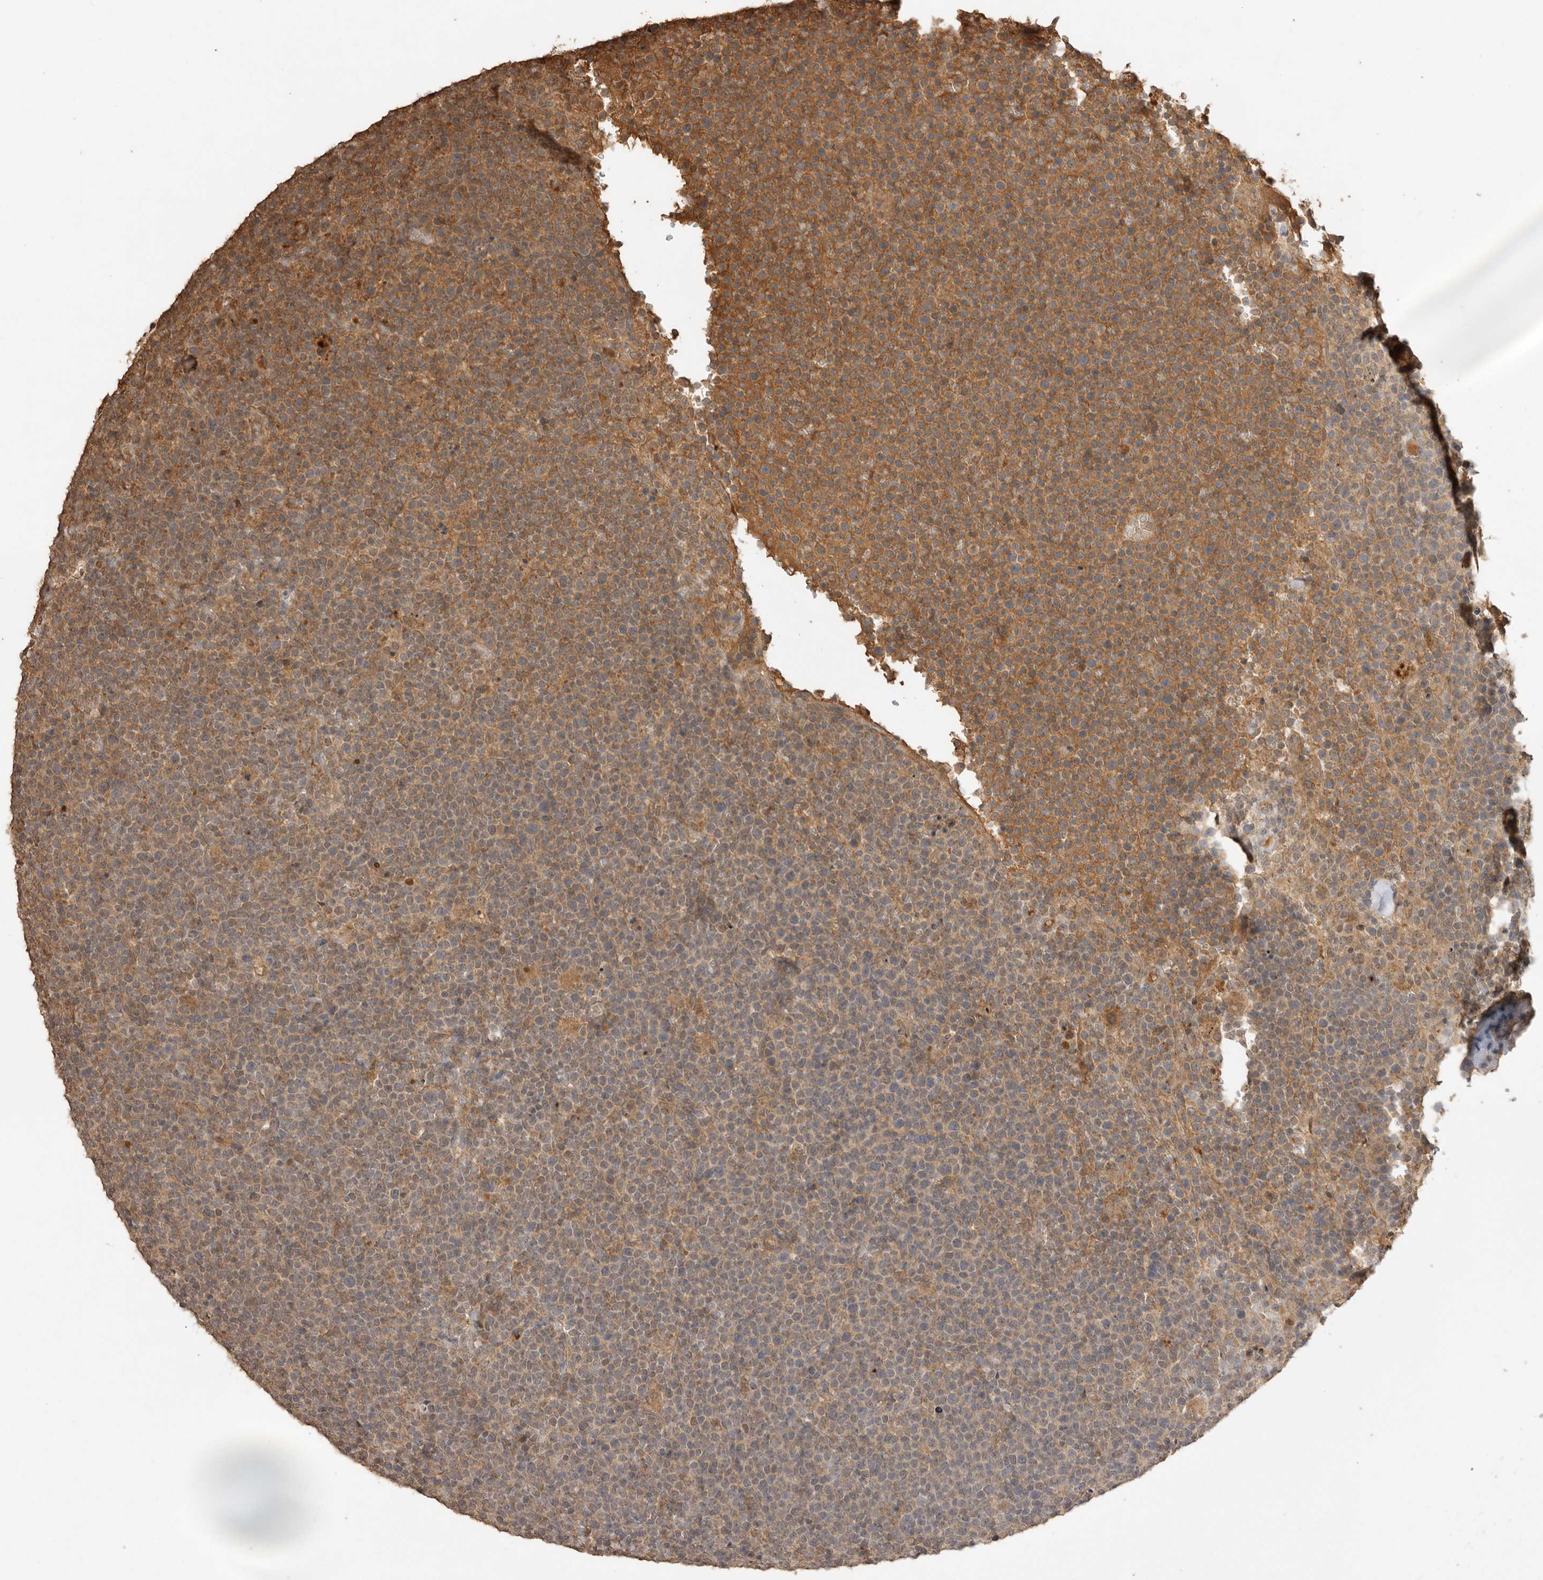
{"staining": {"intensity": "weak", "quantity": "25%-75%", "location": "cytoplasmic/membranous"}, "tissue": "lymphoma", "cell_type": "Tumor cells", "image_type": "cancer", "snomed": [{"axis": "morphology", "description": "Malignant lymphoma, non-Hodgkin's type, High grade"}, {"axis": "topography", "description": "Lymph node"}], "caption": "Weak cytoplasmic/membranous staining is seen in approximately 25%-75% of tumor cells in lymphoma.", "gene": "JAG2", "patient": {"sex": "male", "age": 61}}